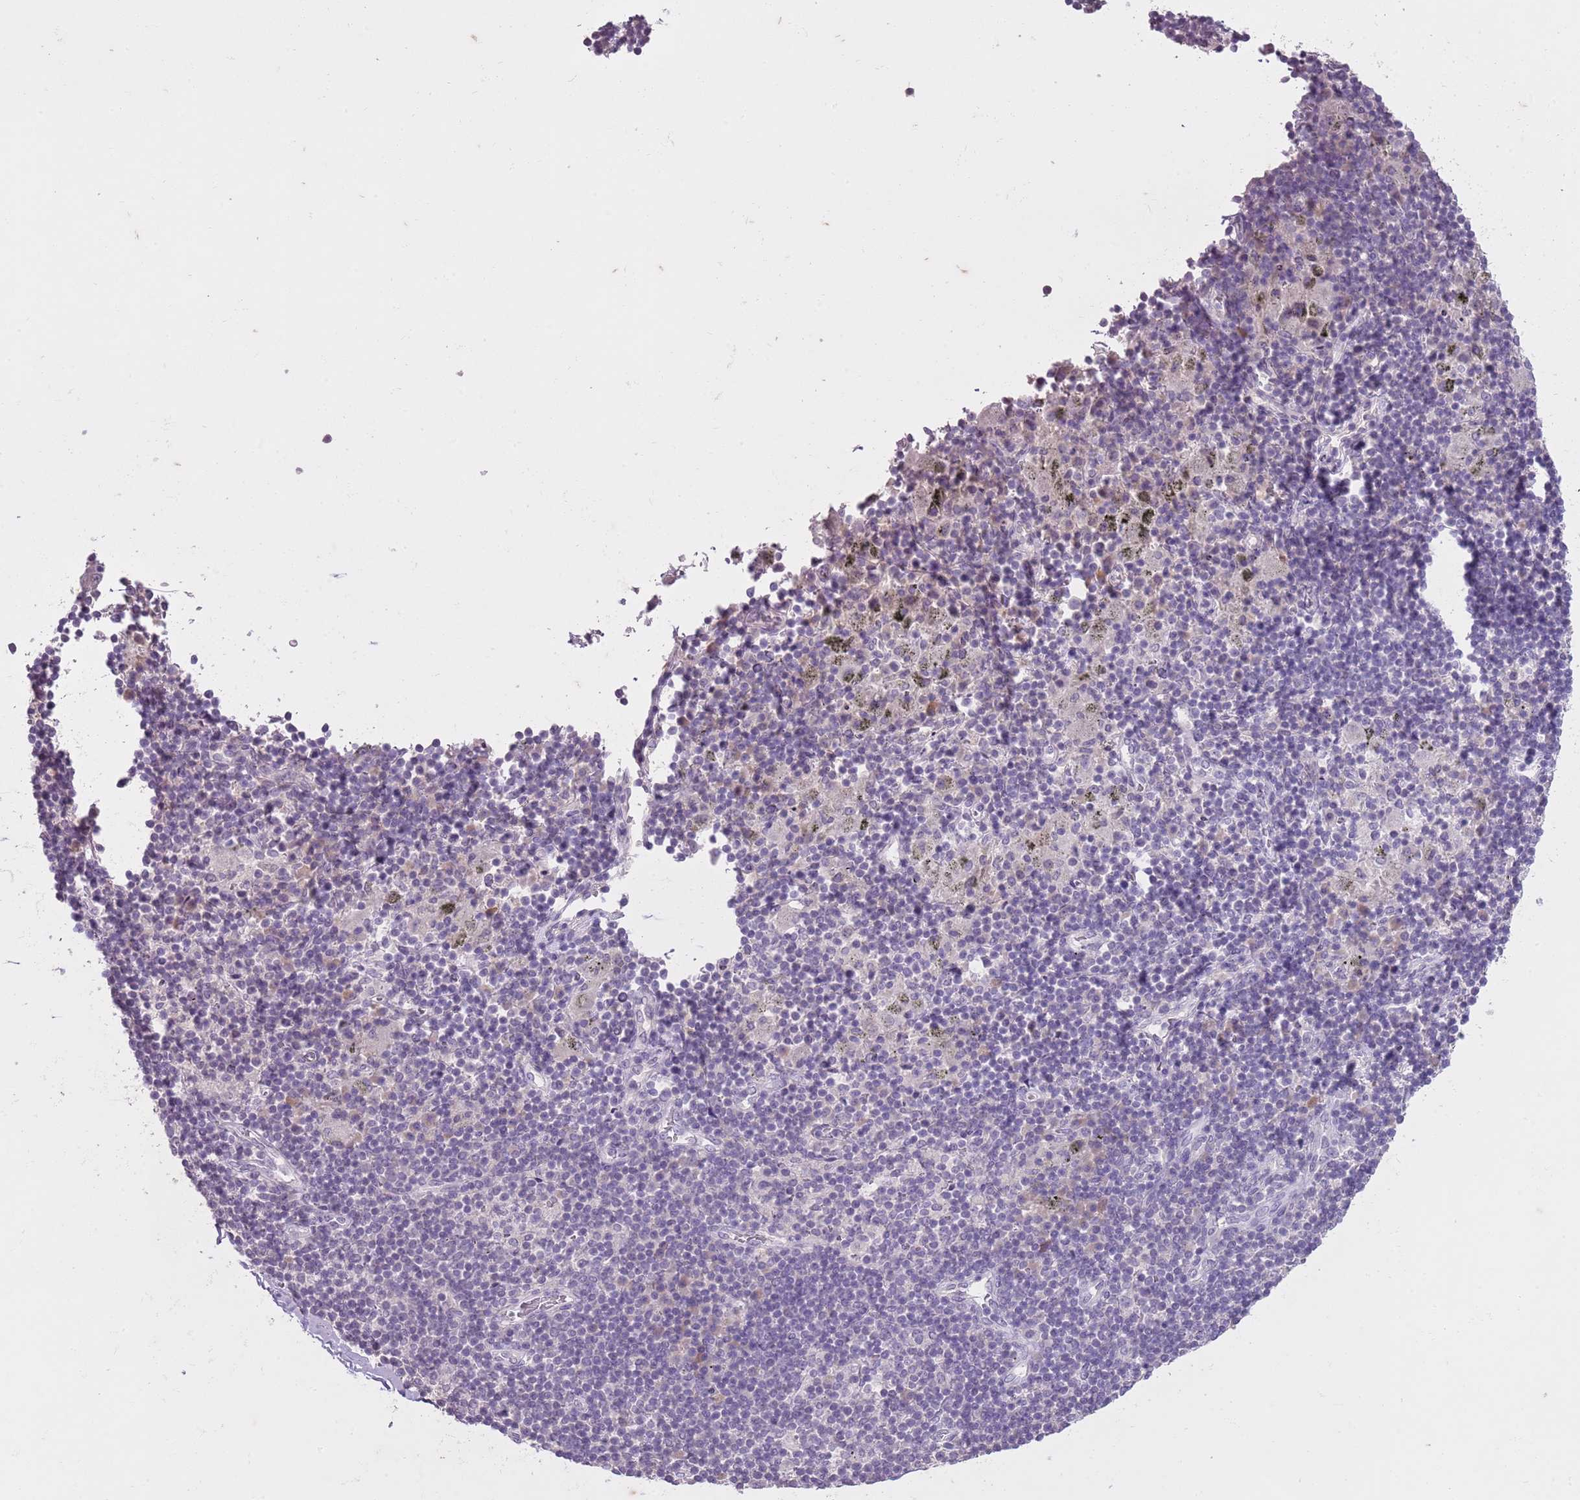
{"staining": {"intensity": "negative", "quantity": "none", "location": "none"}, "tissue": "adipose tissue", "cell_type": "Adipocytes", "image_type": "normal", "snomed": [{"axis": "morphology", "description": "Normal tissue, NOS"}, {"axis": "topography", "description": "Lymph node"}, {"axis": "topography", "description": "Cartilage tissue"}, {"axis": "topography", "description": "Bronchus"}], "caption": "Adipocytes show no significant protein staining in normal adipose tissue. (DAB (3,3'-diaminobenzidine) immunohistochemistry with hematoxylin counter stain).", "gene": "SLC35E3", "patient": {"sex": "male", "age": 63}}